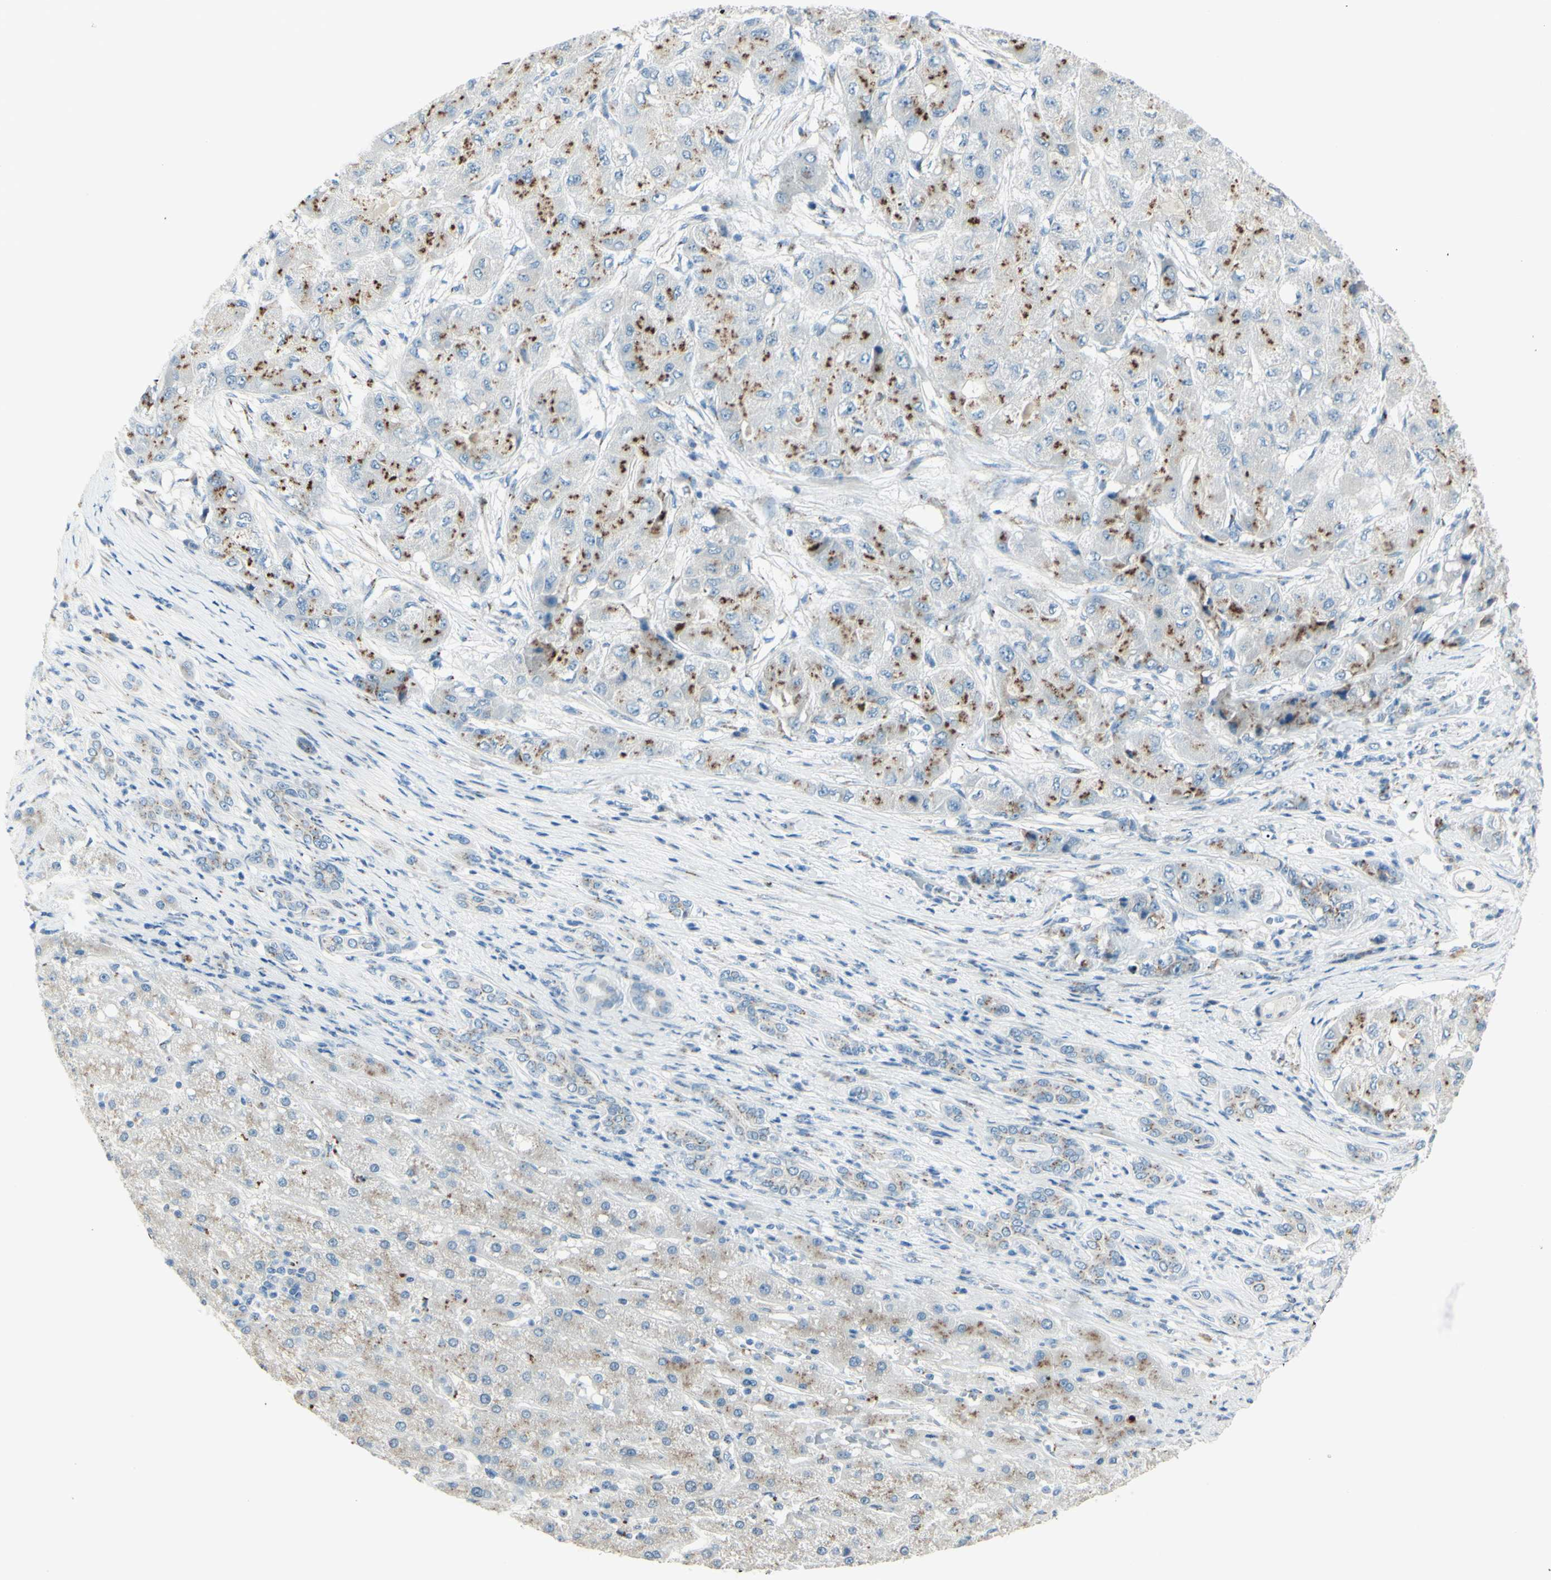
{"staining": {"intensity": "moderate", "quantity": "25%-75%", "location": "cytoplasmic/membranous"}, "tissue": "liver cancer", "cell_type": "Tumor cells", "image_type": "cancer", "snomed": [{"axis": "morphology", "description": "Carcinoma, Hepatocellular, NOS"}, {"axis": "topography", "description": "Liver"}], "caption": "The histopathology image displays immunohistochemical staining of liver cancer (hepatocellular carcinoma). There is moderate cytoplasmic/membranous staining is identified in about 25%-75% of tumor cells.", "gene": "B4GALT1", "patient": {"sex": "male", "age": 80}}